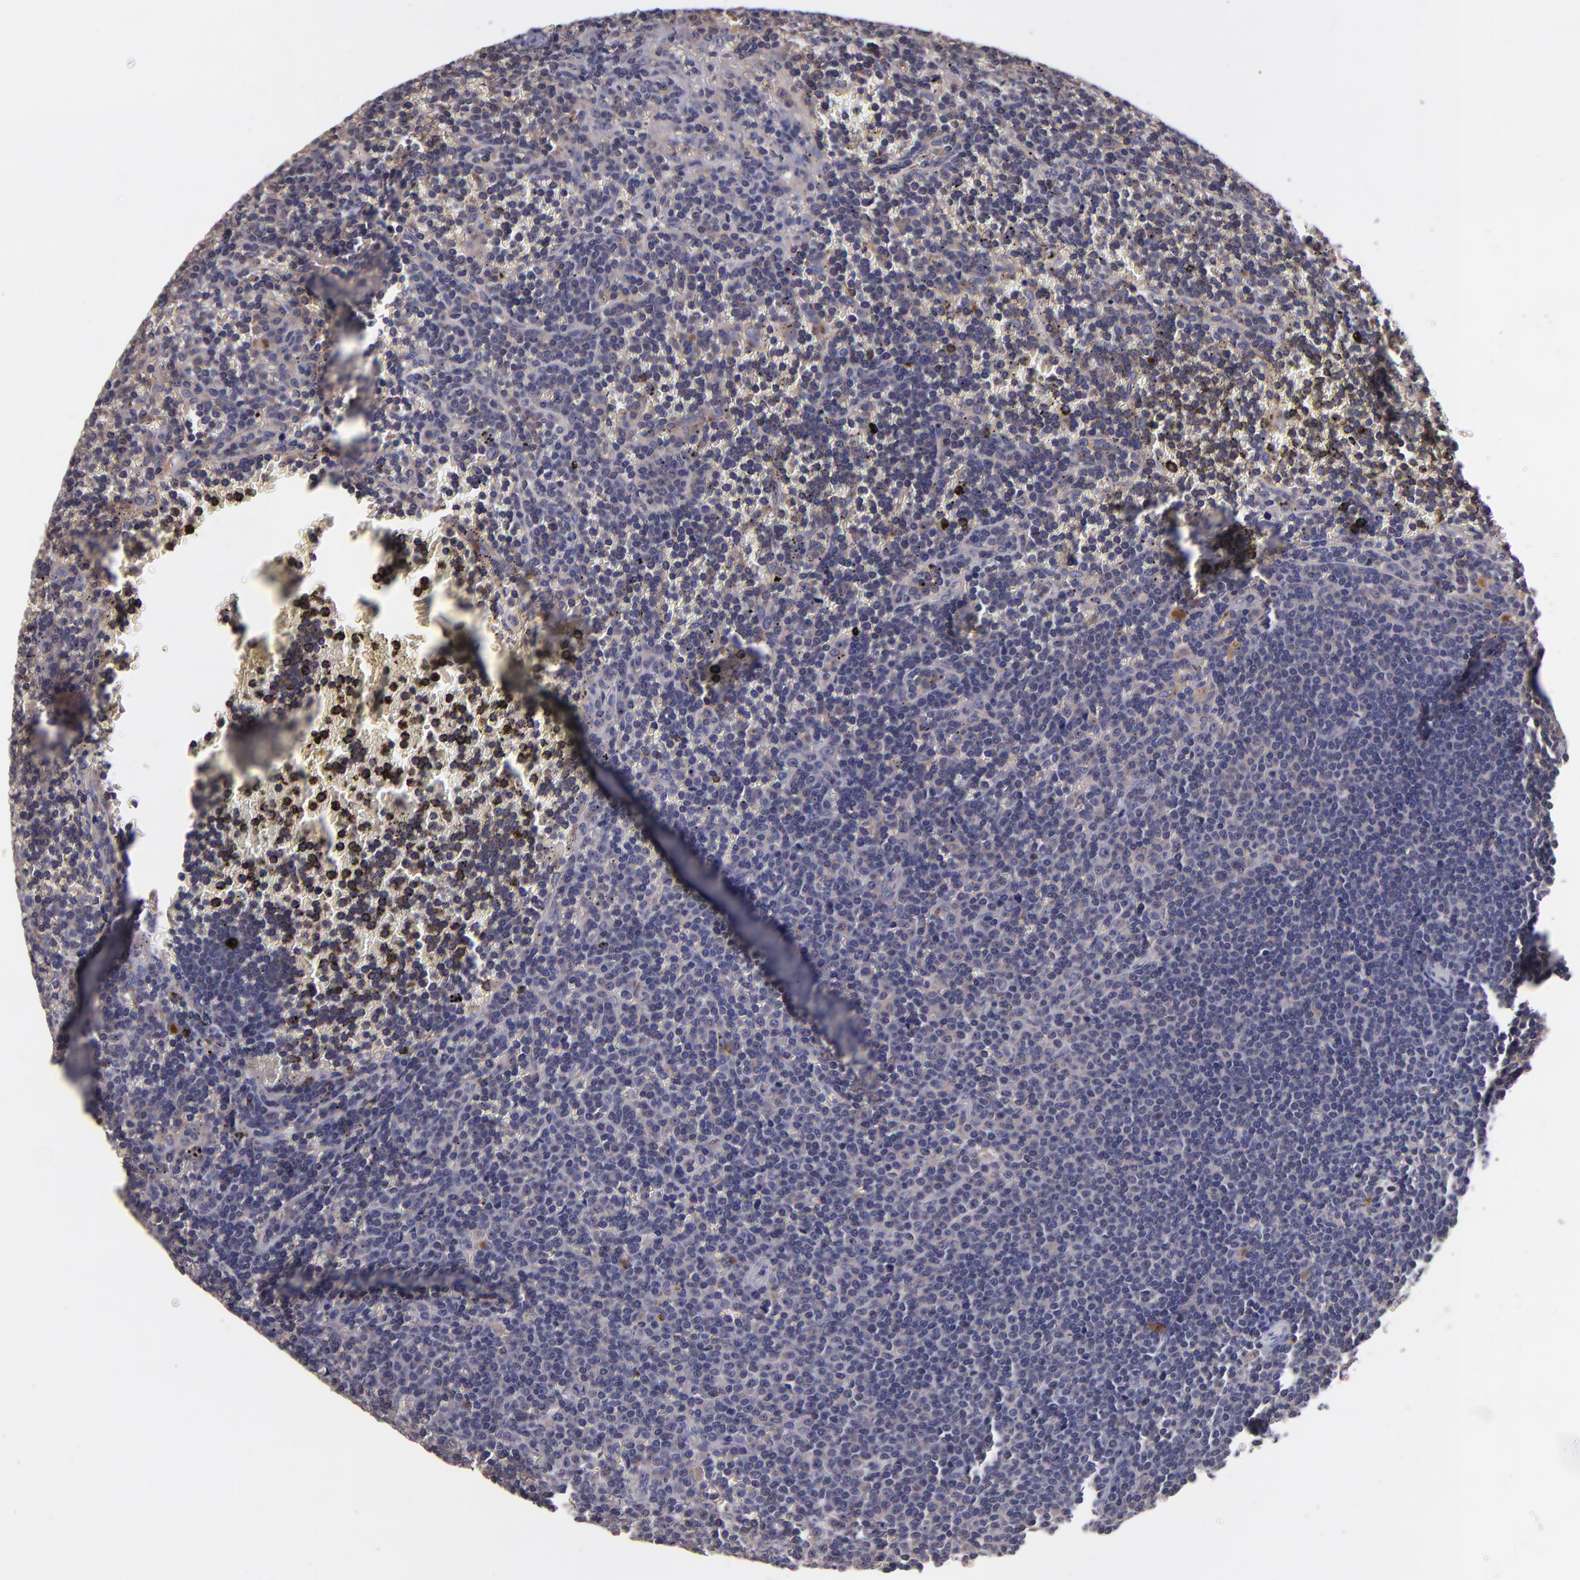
{"staining": {"intensity": "weak", "quantity": "25%-75%", "location": "cytoplasmic/membranous"}, "tissue": "lymphoma", "cell_type": "Tumor cells", "image_type": "cancer", "snomed": [{"axis": "morphology", "description": "Malignant lymphoma, non-Hodgkin's type, Low grade"}, {"axis": "topography", "description": "Spleen"}], "caption": "Protein expression analysis of lymphoma shows weak cytoplasmic/membranous positivity in about 25%-75% of tumor cells.", "gene": "RBP4", "patient": {"sex": "male", "age": 80}}